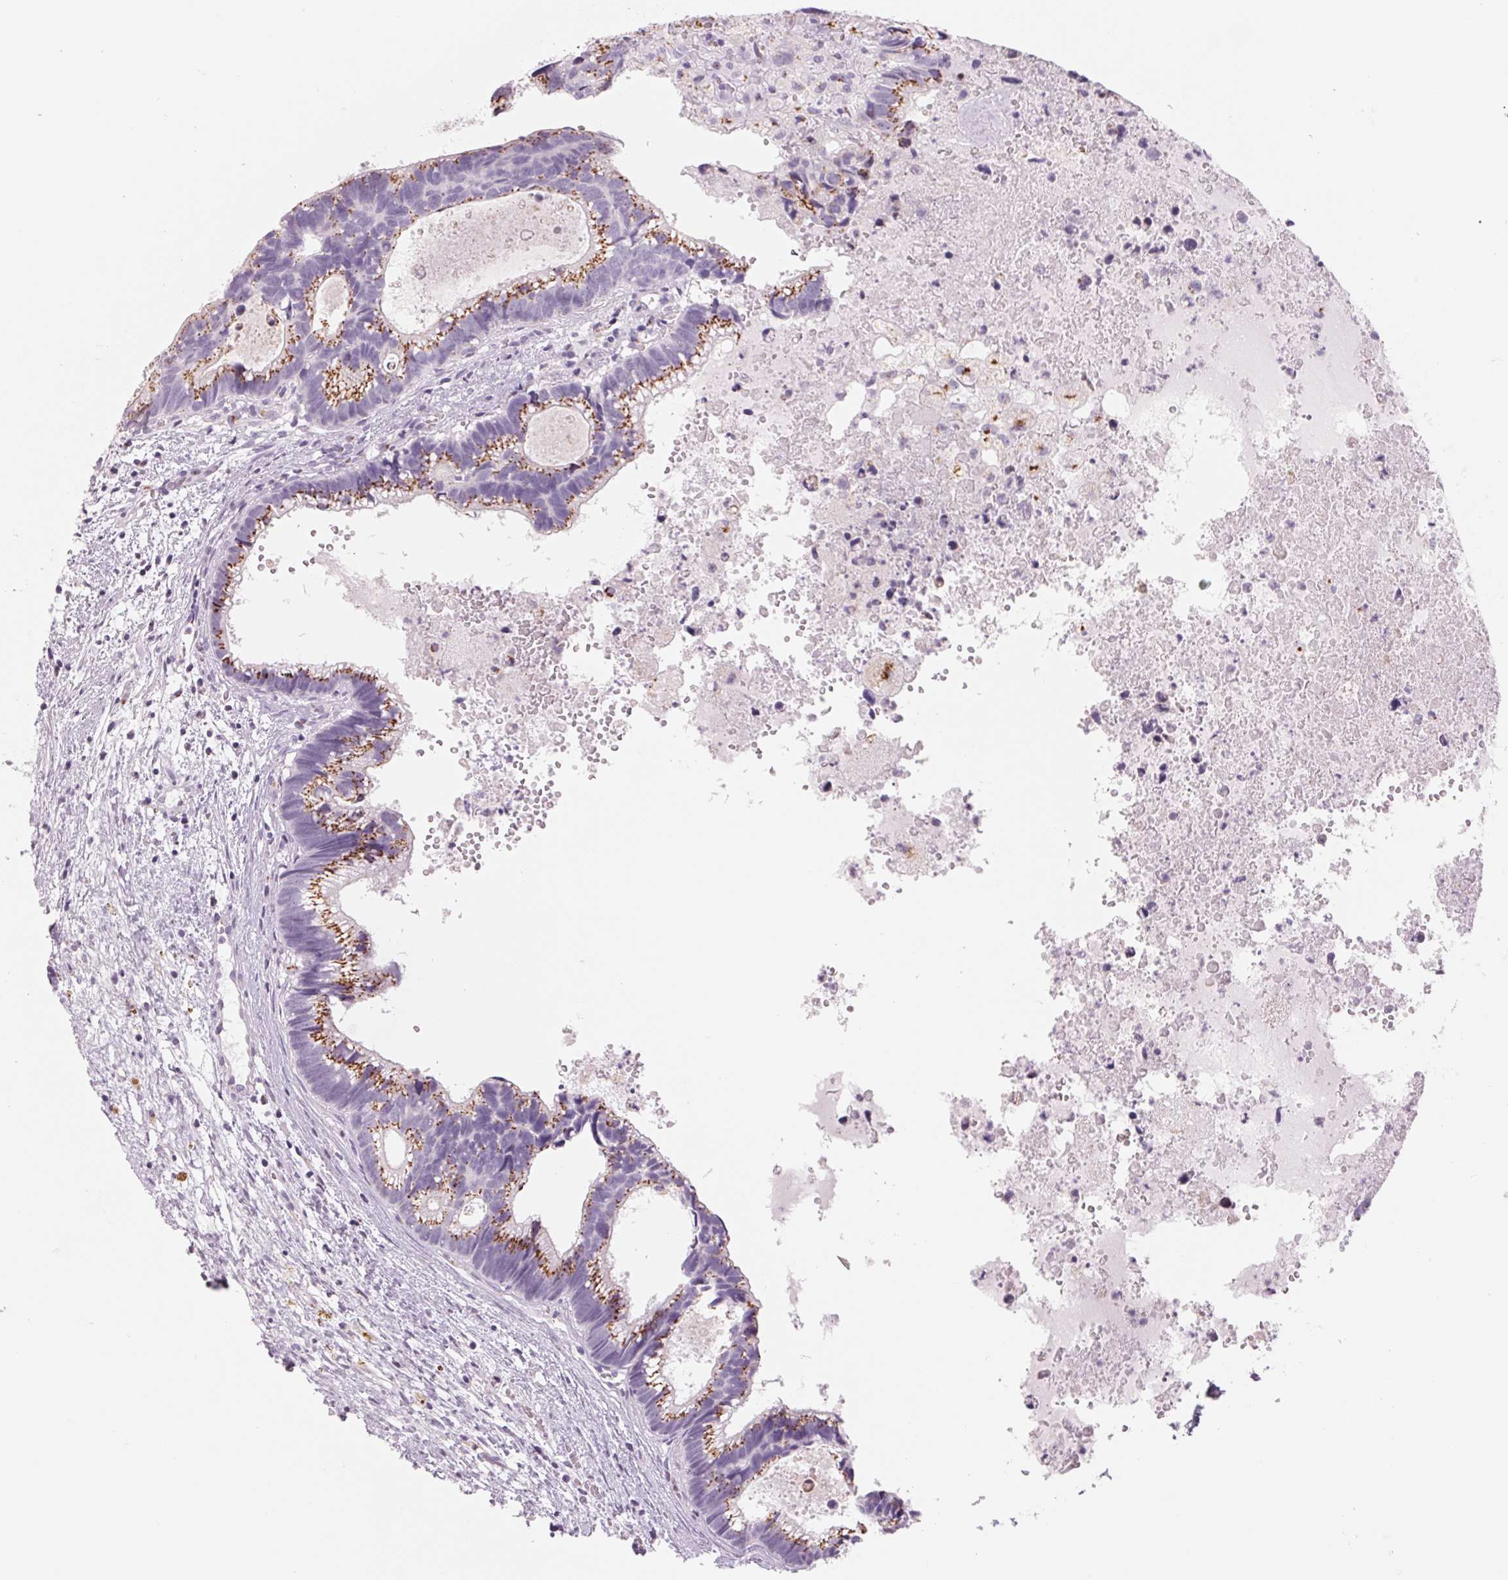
{"staining": {"intensity": "strong", "quantity": ">75%", "location": "cytoplasmic/membranous"}, "tissue": "head and neck cancer", "cell_type": "Tumor cells", "image_type": "cancer", "snomed": [{"axis": "morphology", "description": "Adenocarcinoma, NOS"}, {"axis": "topography", "description": "Head-Neck"}], "caption": "Head and neck cancer (adenocarcinoma) stained with a protein marker exhibits strong staining in tumor cells.", "gene": "GALNT7", "patient": {"sex": "male", "age": 62}}